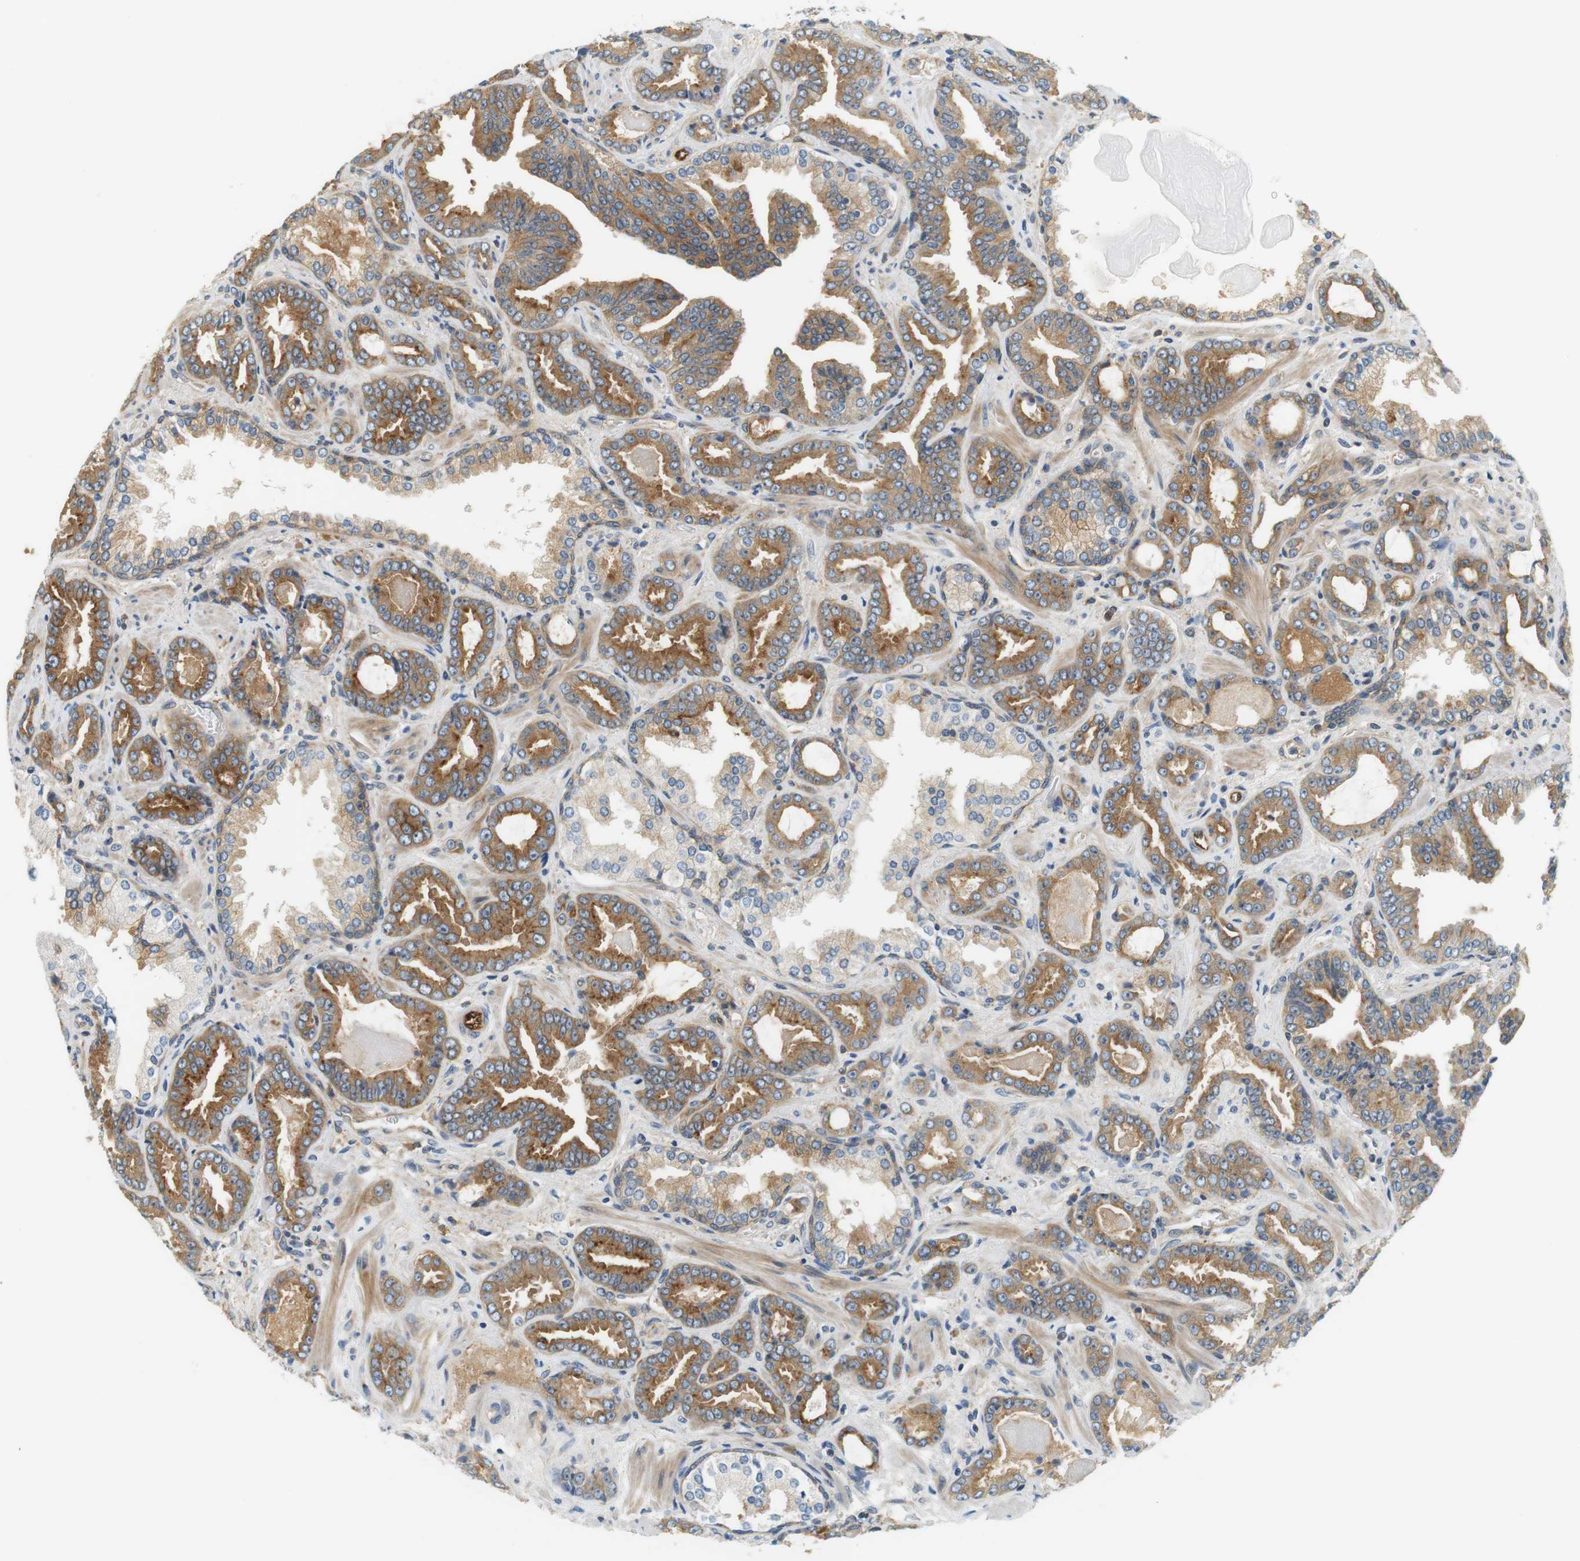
{"staining": {"intensity": "moderate", "quantity": ">75%", "location": "cytoplasmic/membranous"}, "tissue": "prostate cancer", "cell_type": "Tumor cells", "image_type": "cancer", "snomed": [{"axis": "morphology", "description": "Adenocarcinoma, Low grade"}, {"axis": "topography", "description": "Prostate"}], "caption": "A high-resolution micrograph shows immunohistochemistry staining of low-grade adenocarcinoma (prostate), which shows moderate cytoplasmic/membranous expression in approximately >75% of tumor cells.", "gene": "SH3GLB1", "patient": {"sex": "male", "age": 60}}